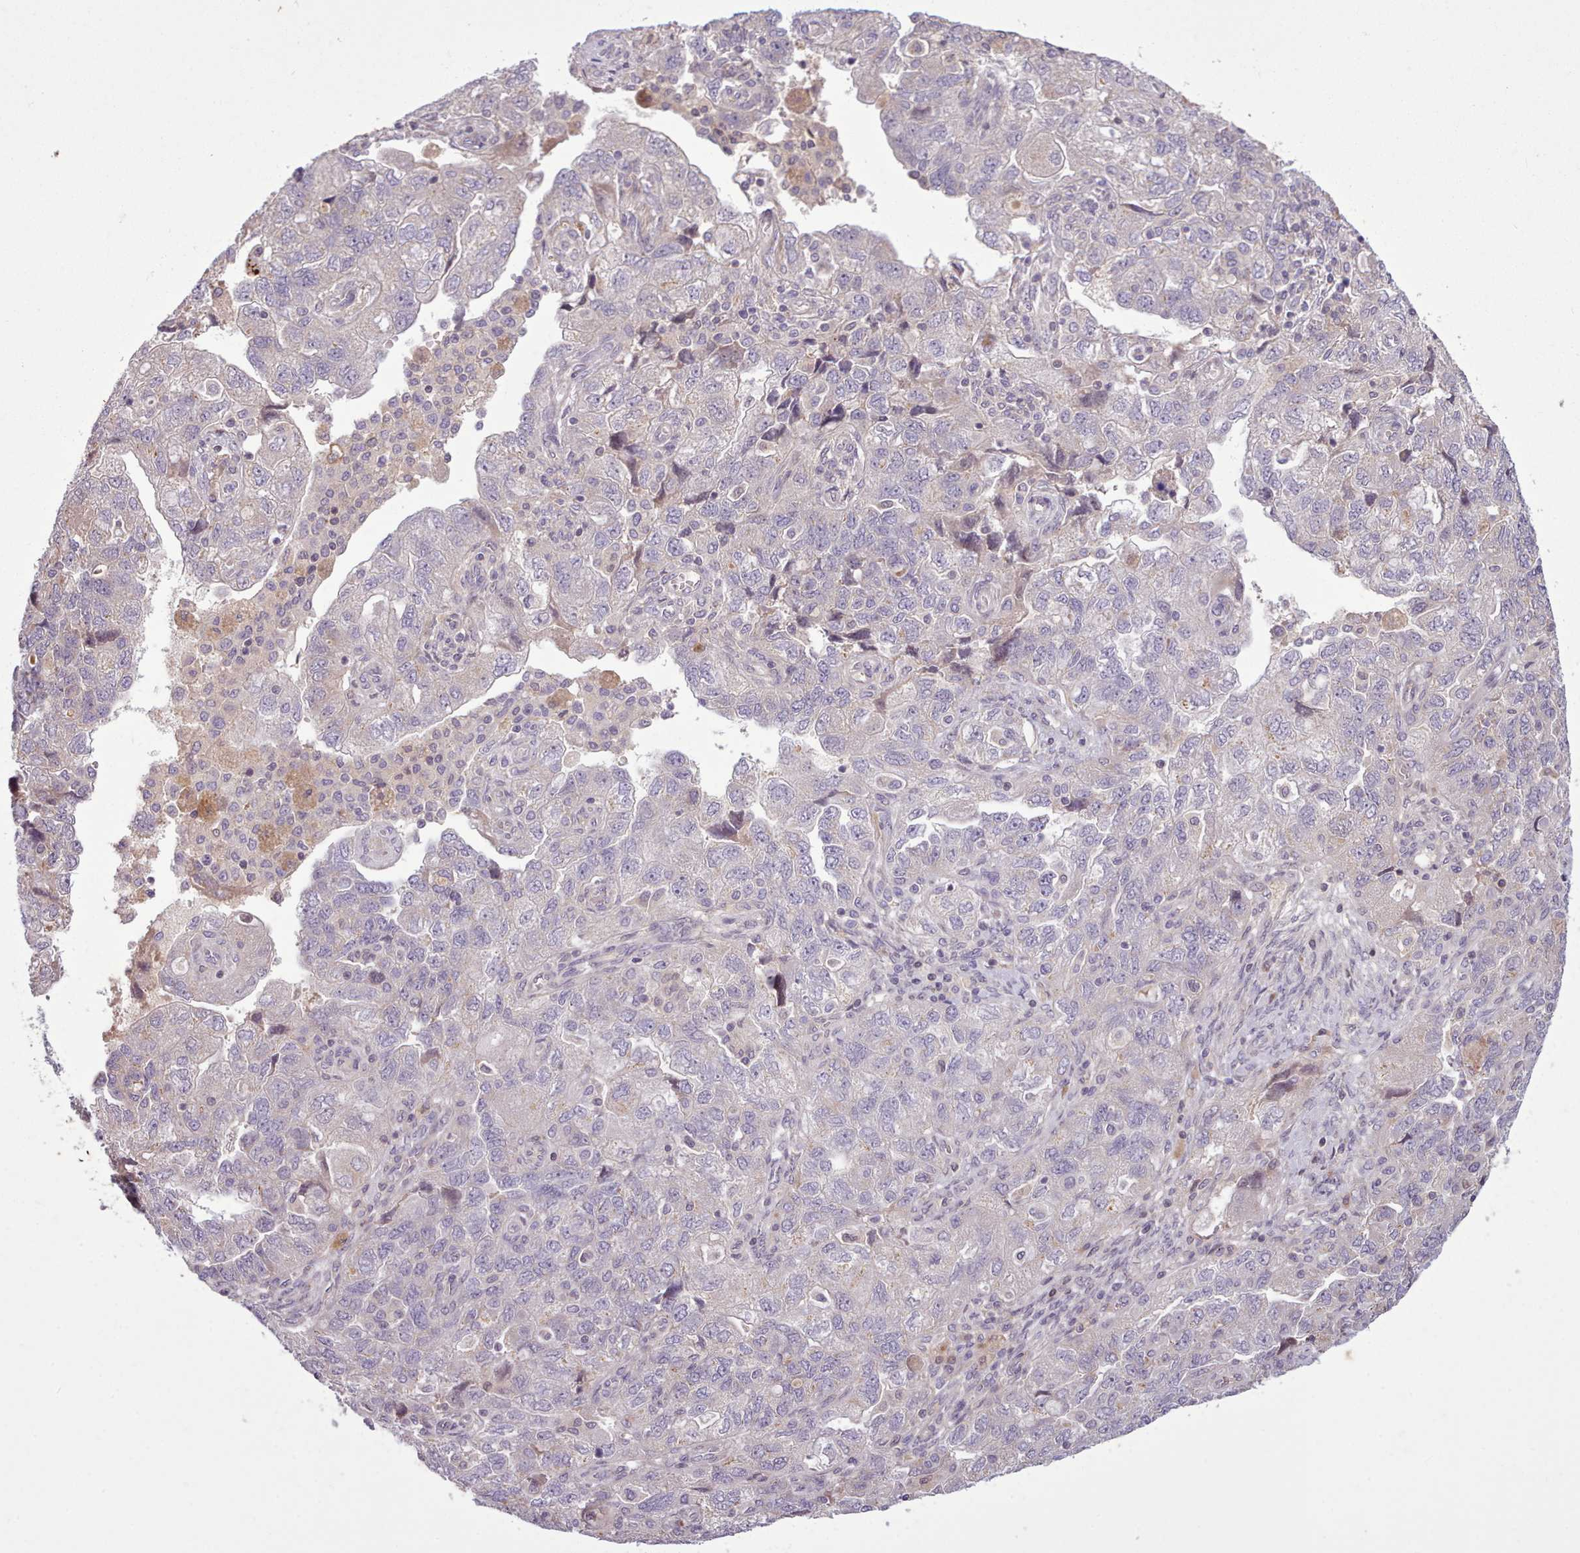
{"staining": {"intensity": "moderate", "quantity": "<25%", "location": "cytoplasmic/membranous"}, "tissue": "ovarian cancer", "cell_type": "Tumor cells", "image_type": "cancer", "snomed": [{"axis": "morphology", "description": "Carcinoma, endometroid"}, {"axis": "topography", "description": "Ovary"}], "caption": "This image exhibits IHC staining of endometroid carcinoma (ovarian), with low moderate cytoplasmic/membranous expression in approximately <25% of tumor cells.", "gene": "NMRK1", "patient": {"sex": "female", "age": 51}}